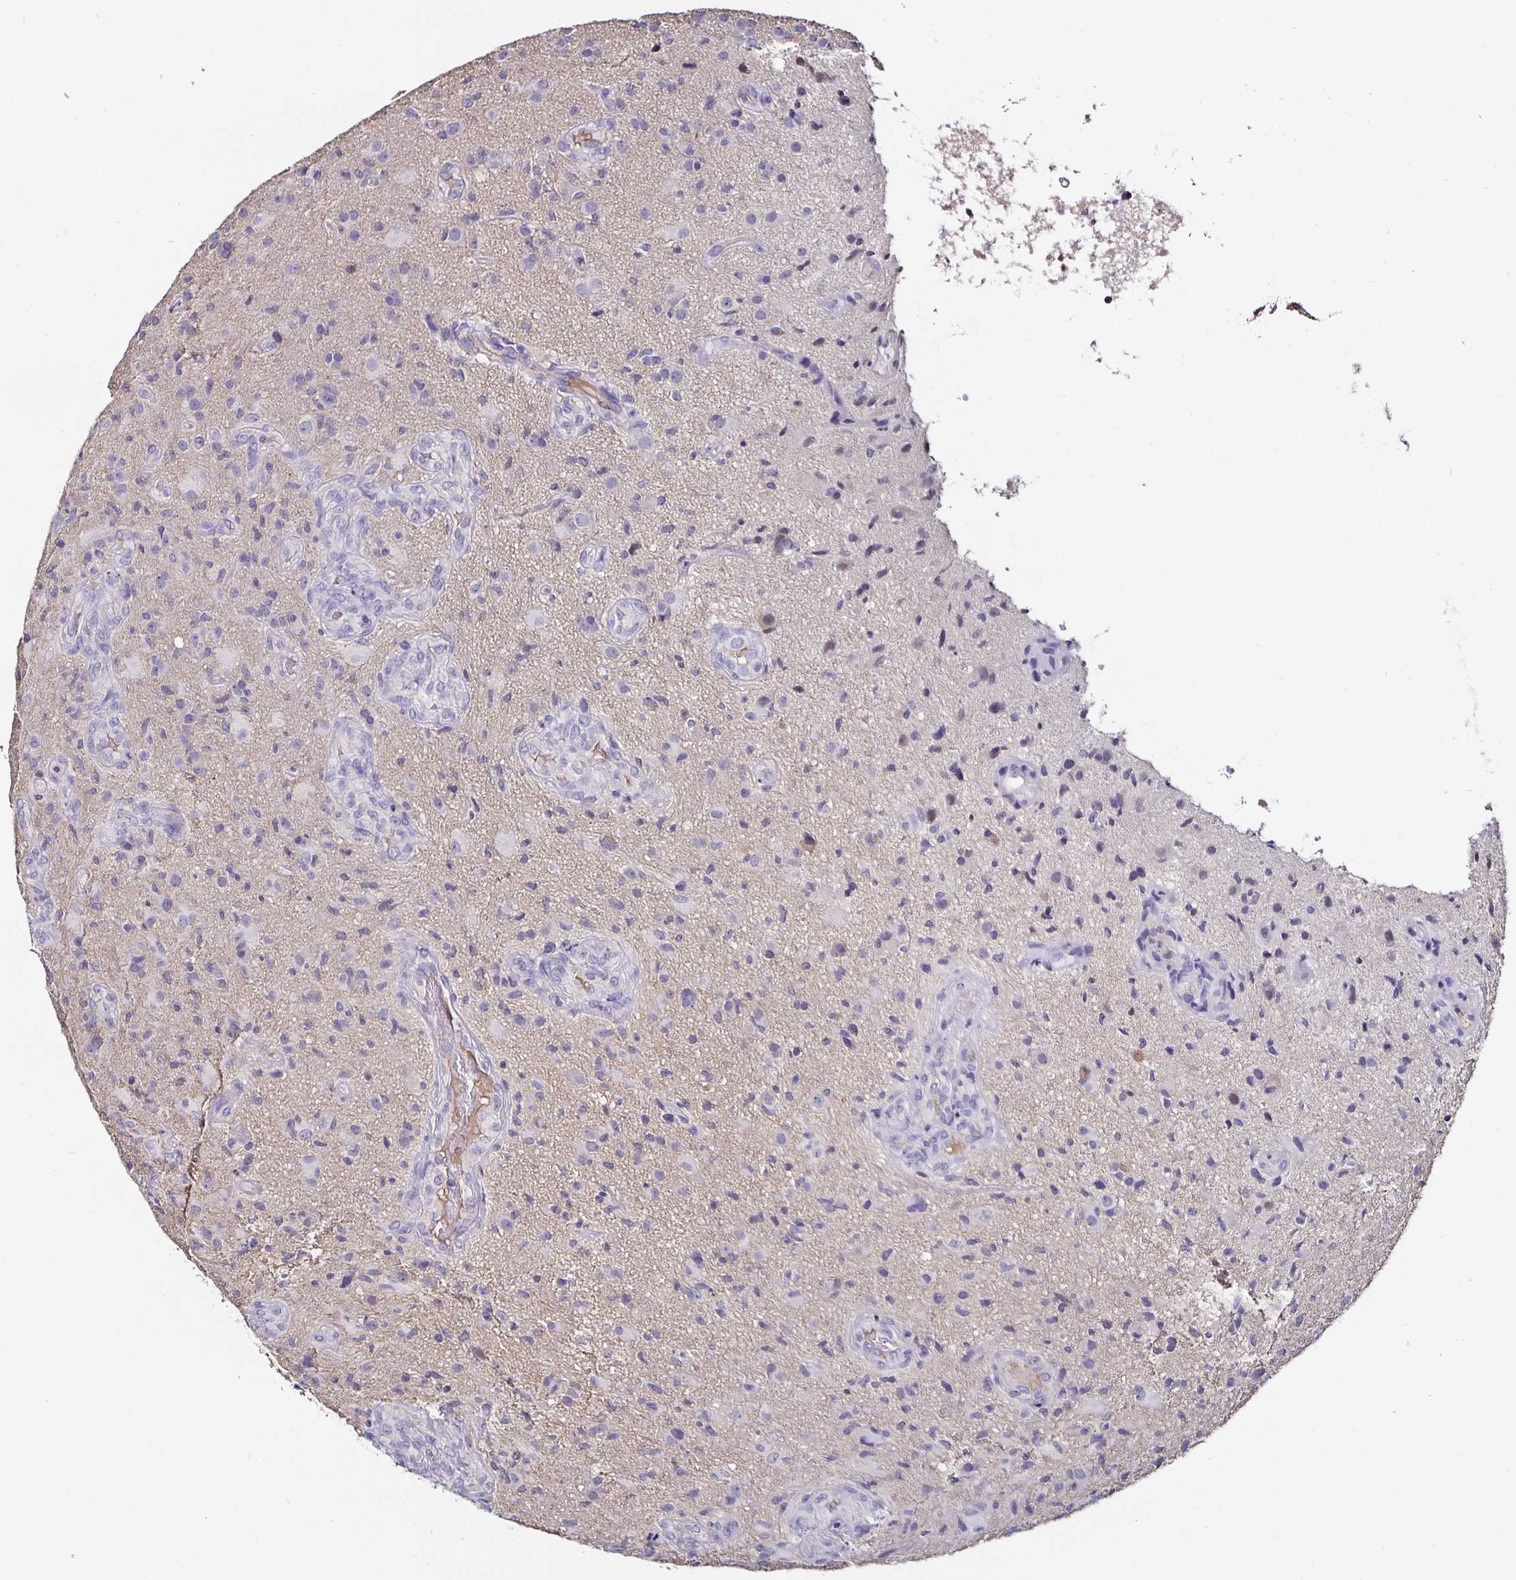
{"staining": {"intensity": "negative", "quantity": "none", "location": "none"}, "tissue": "glioma", "cell_type": "Tumor cells", "image_type": "cancer", "snomed": [{"axis": "morphology", "description": "Glioma, malignant, High grade"}, {"axis": "topography", "description": "Brain"}], "caption": "This is an immunohistochemistry (IHC) histopathology image of human glioma. There is no staining in tumor cells.", "gene": "TTR", "patient": {"sex": "male", "age": 55}}